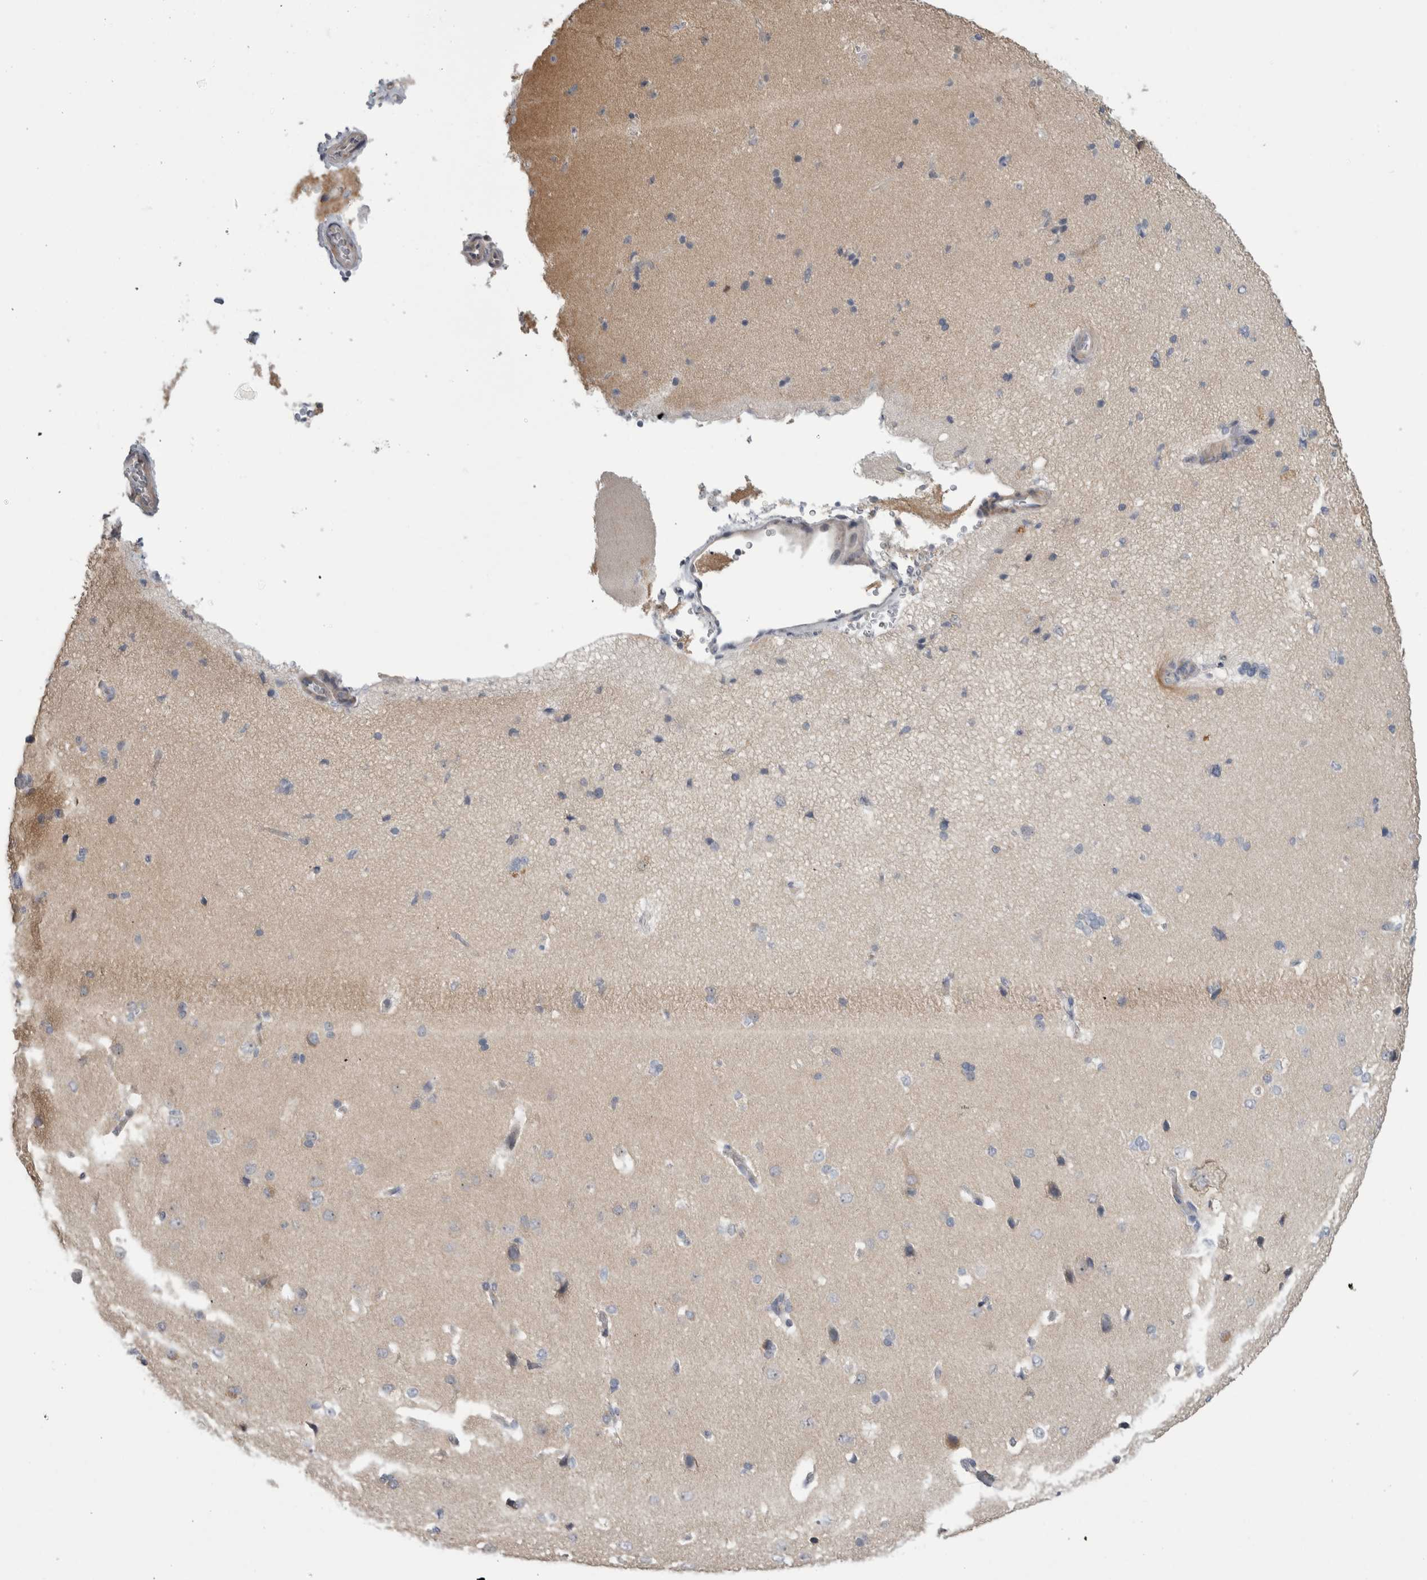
{"staining": {"intensity": "negative", "quantity": "none", "location": "none"}, "tissue": "cerebral cortex", "cell_type": "Endothelial cells", "image_type": "normal", "snomed": [{"axis": "morphology", "description": "Normal tissue, NOS"}, {"axis": "topography", "description": "Cerebral cortex"}], "caption": "Protein analysis of normal cerebral cortex shows no significant expression in endothelial cells. (Immunohistochemistry (ihc), brightfield microscopy, high magnification).", "gene": "ADAM2", "patient": {"sex": "male", "age": 62}}